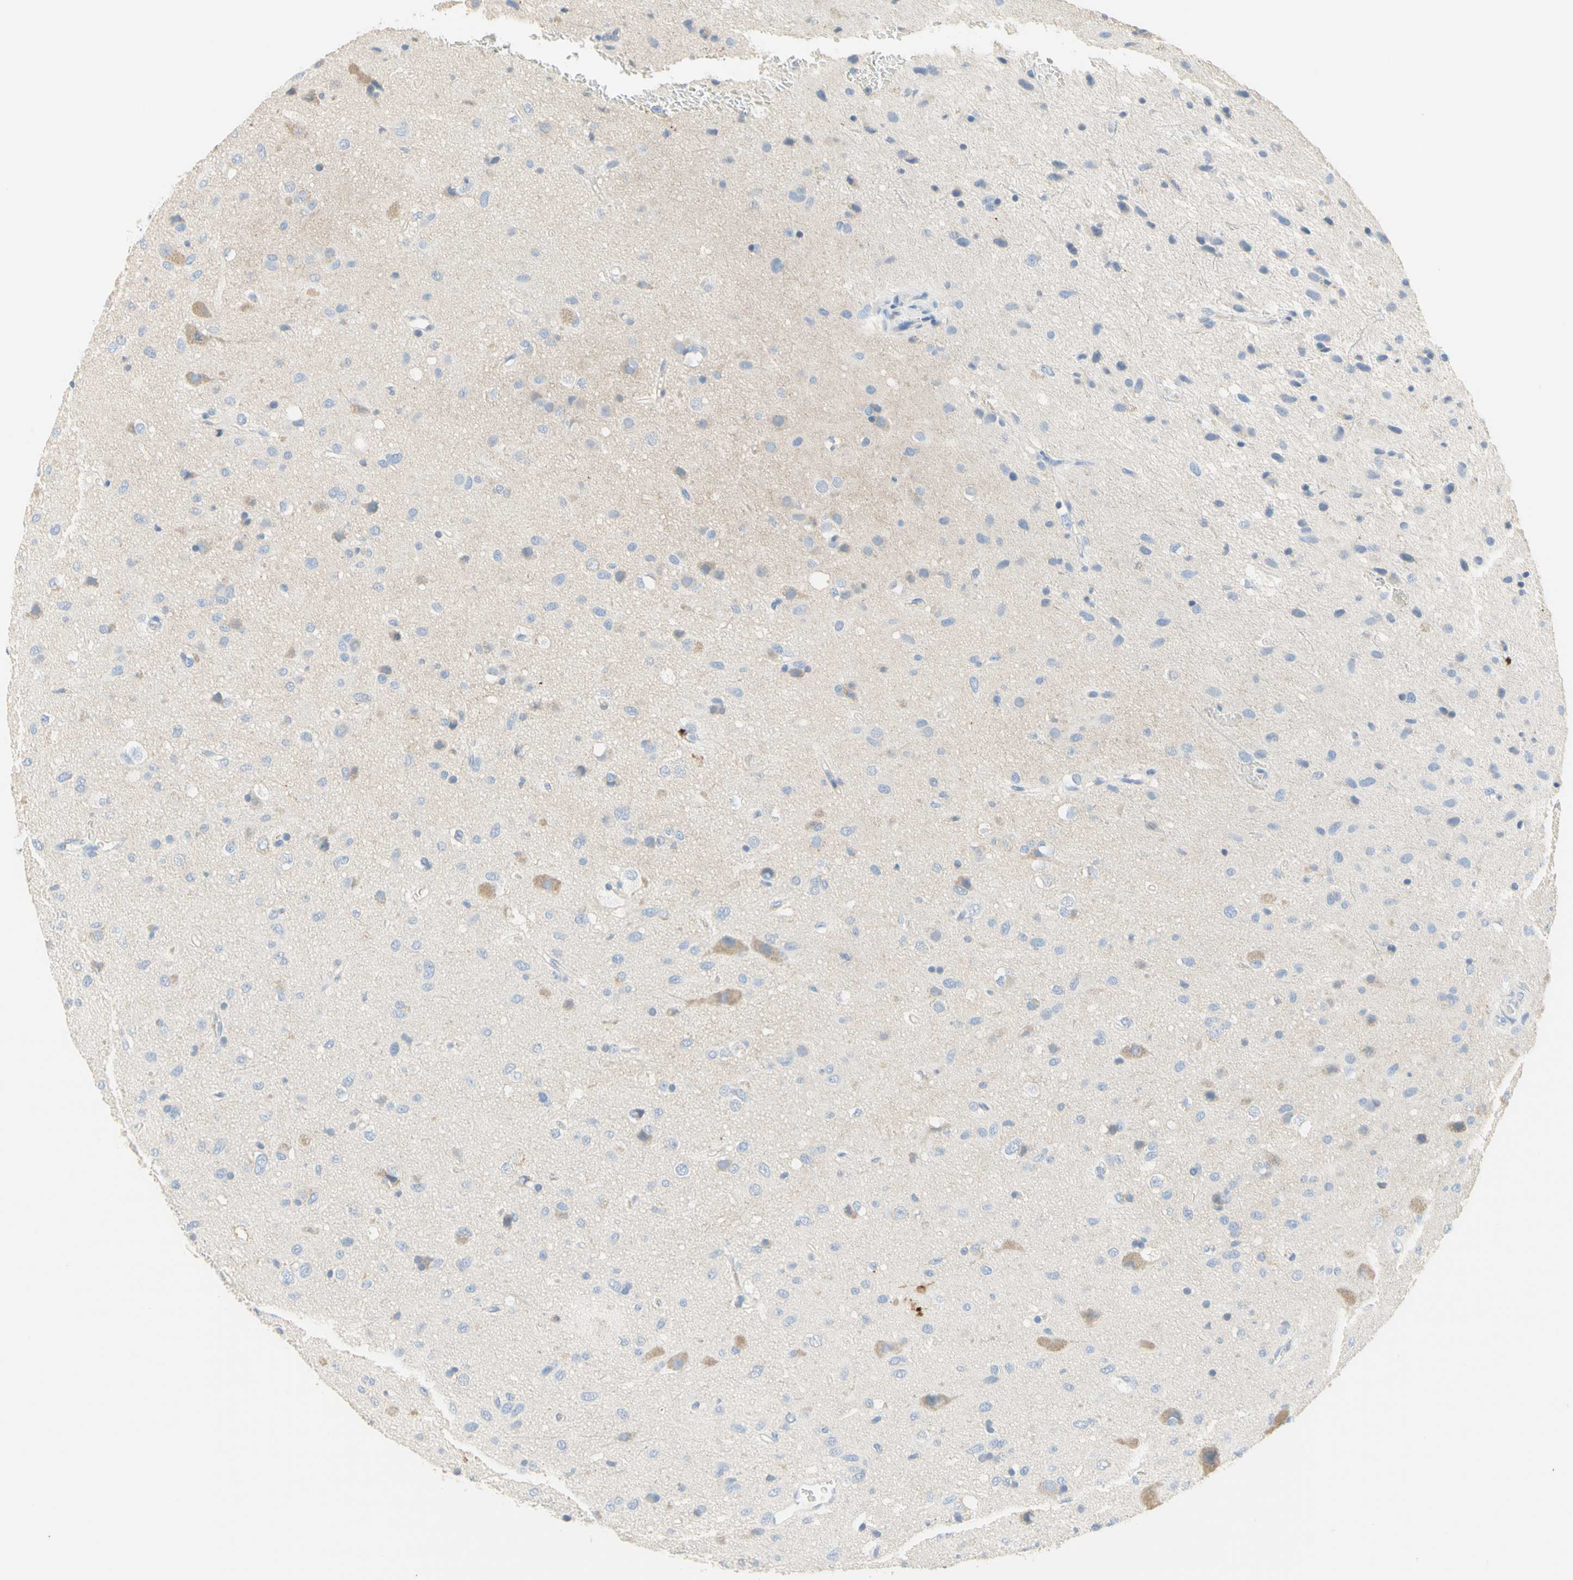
{"staining": {"intensity": "weak", "quantity": "<25%", "location": "cytoplasmic/membranous"}, "tissue": "glioma", "cell_type": "Tumor cells", "image_type": "cancer", "snomed": [{"axis": "morphology", "description": "Glioma, malignant, Low grade"}, {"axis": "topography", "description": "Brain"}], "caption": "This photomicrograph is of glioma stained with immunohistochemistry to label a protein in brown with the nuclei are counter-stained blue. There is no staining in tumor cells.", "gene": "NECTIN4", "patient": {"sex": "male", "age": 77}}